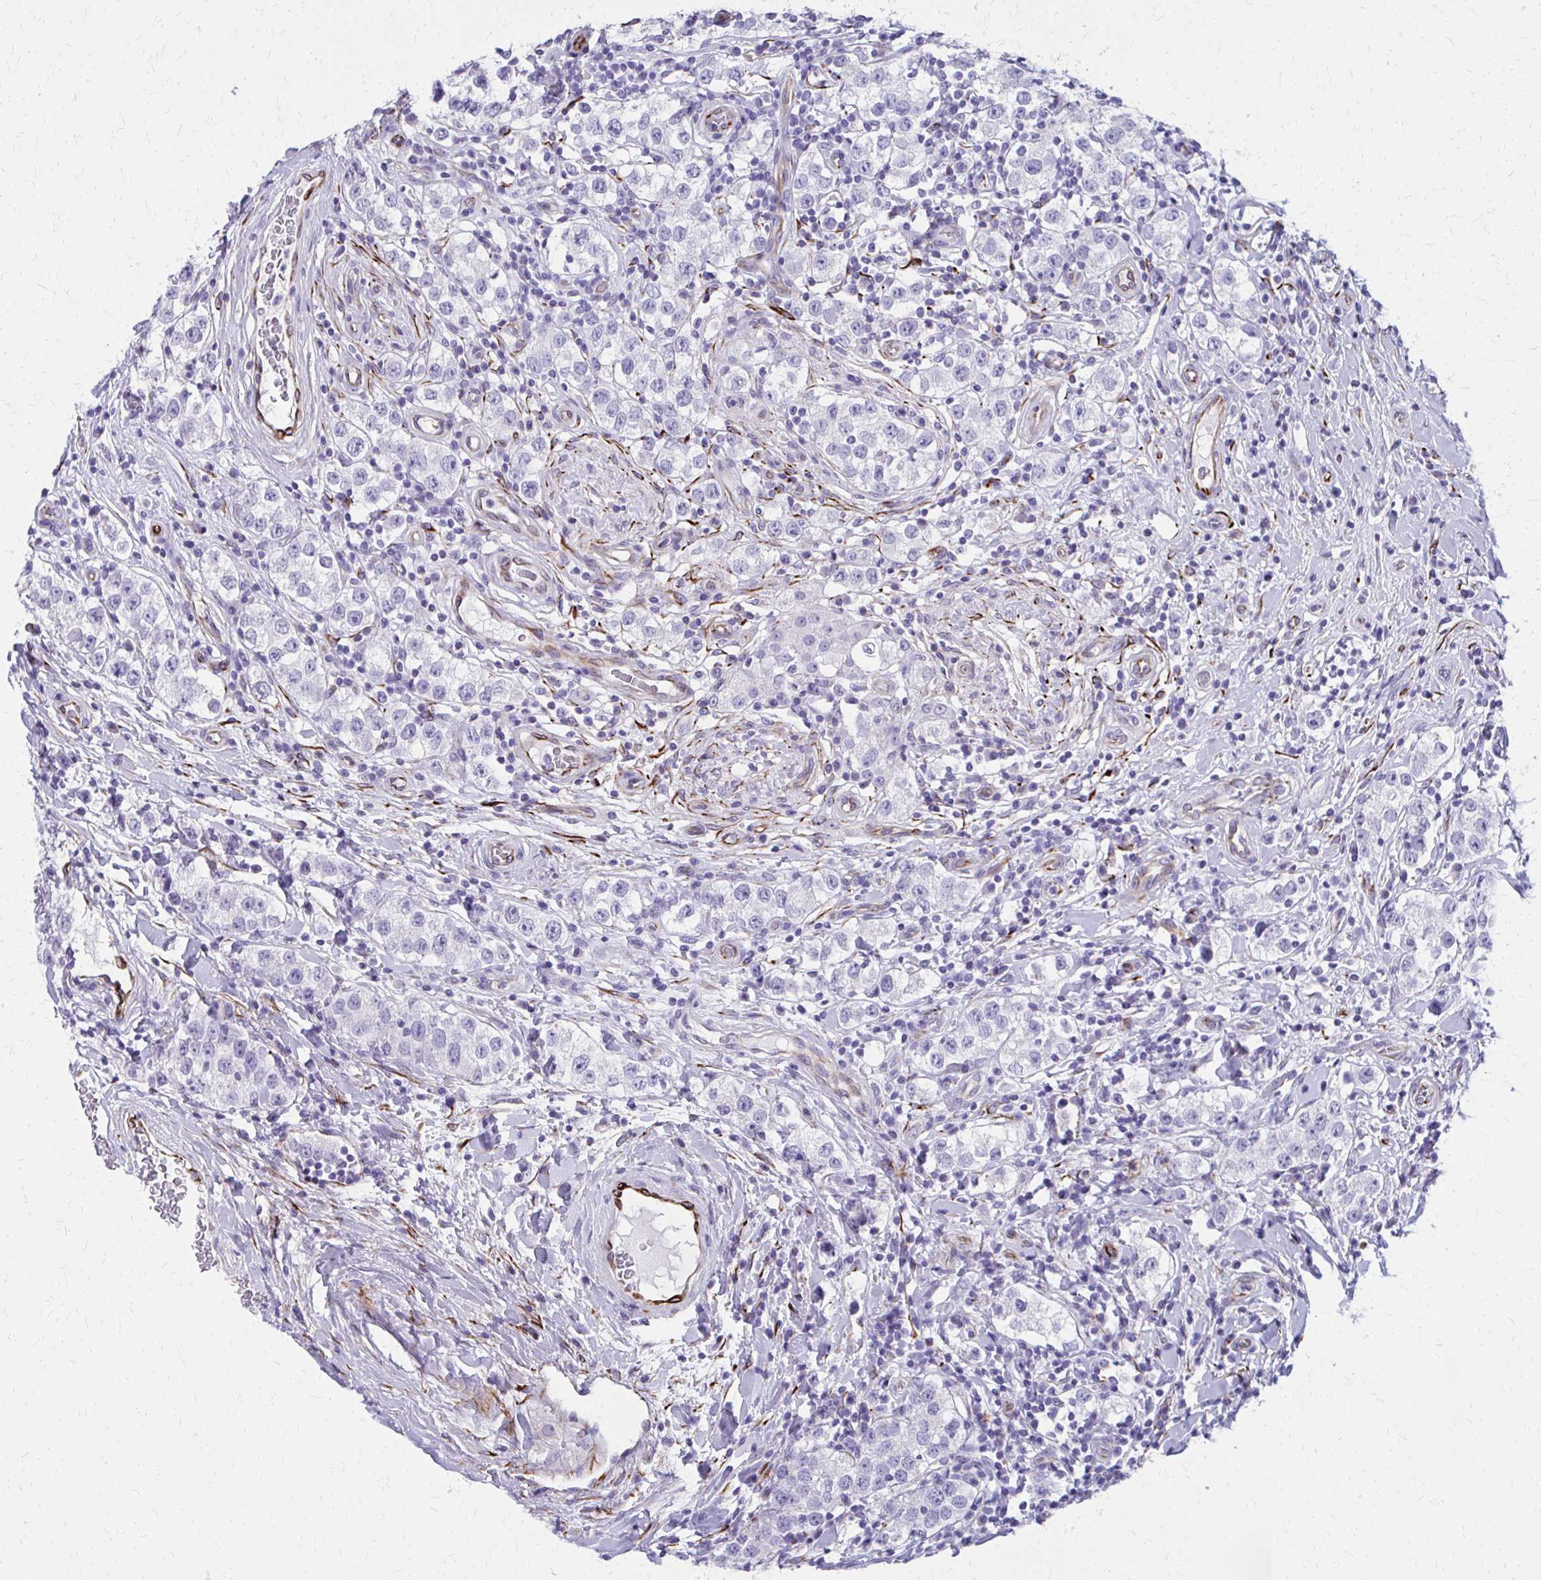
{"staining": {"intensity": "negative", "quantity": "none", "location": "none"}, "tissue": "testis cancer", "cell_type": "Tumor cells", "image_type": "cancer", "snomed": [{"axis": "morphology", "description": "Seminoma, NOS"}, {"axis": "topography", "description": "Testis"}], "caption": "An IHC micrograph of seminoma (testis) is shown. There is no staining in tumor cells of seminoma (testis).", "gene": "TRIM6", "patient": {"sex": "male", "age": 34}}